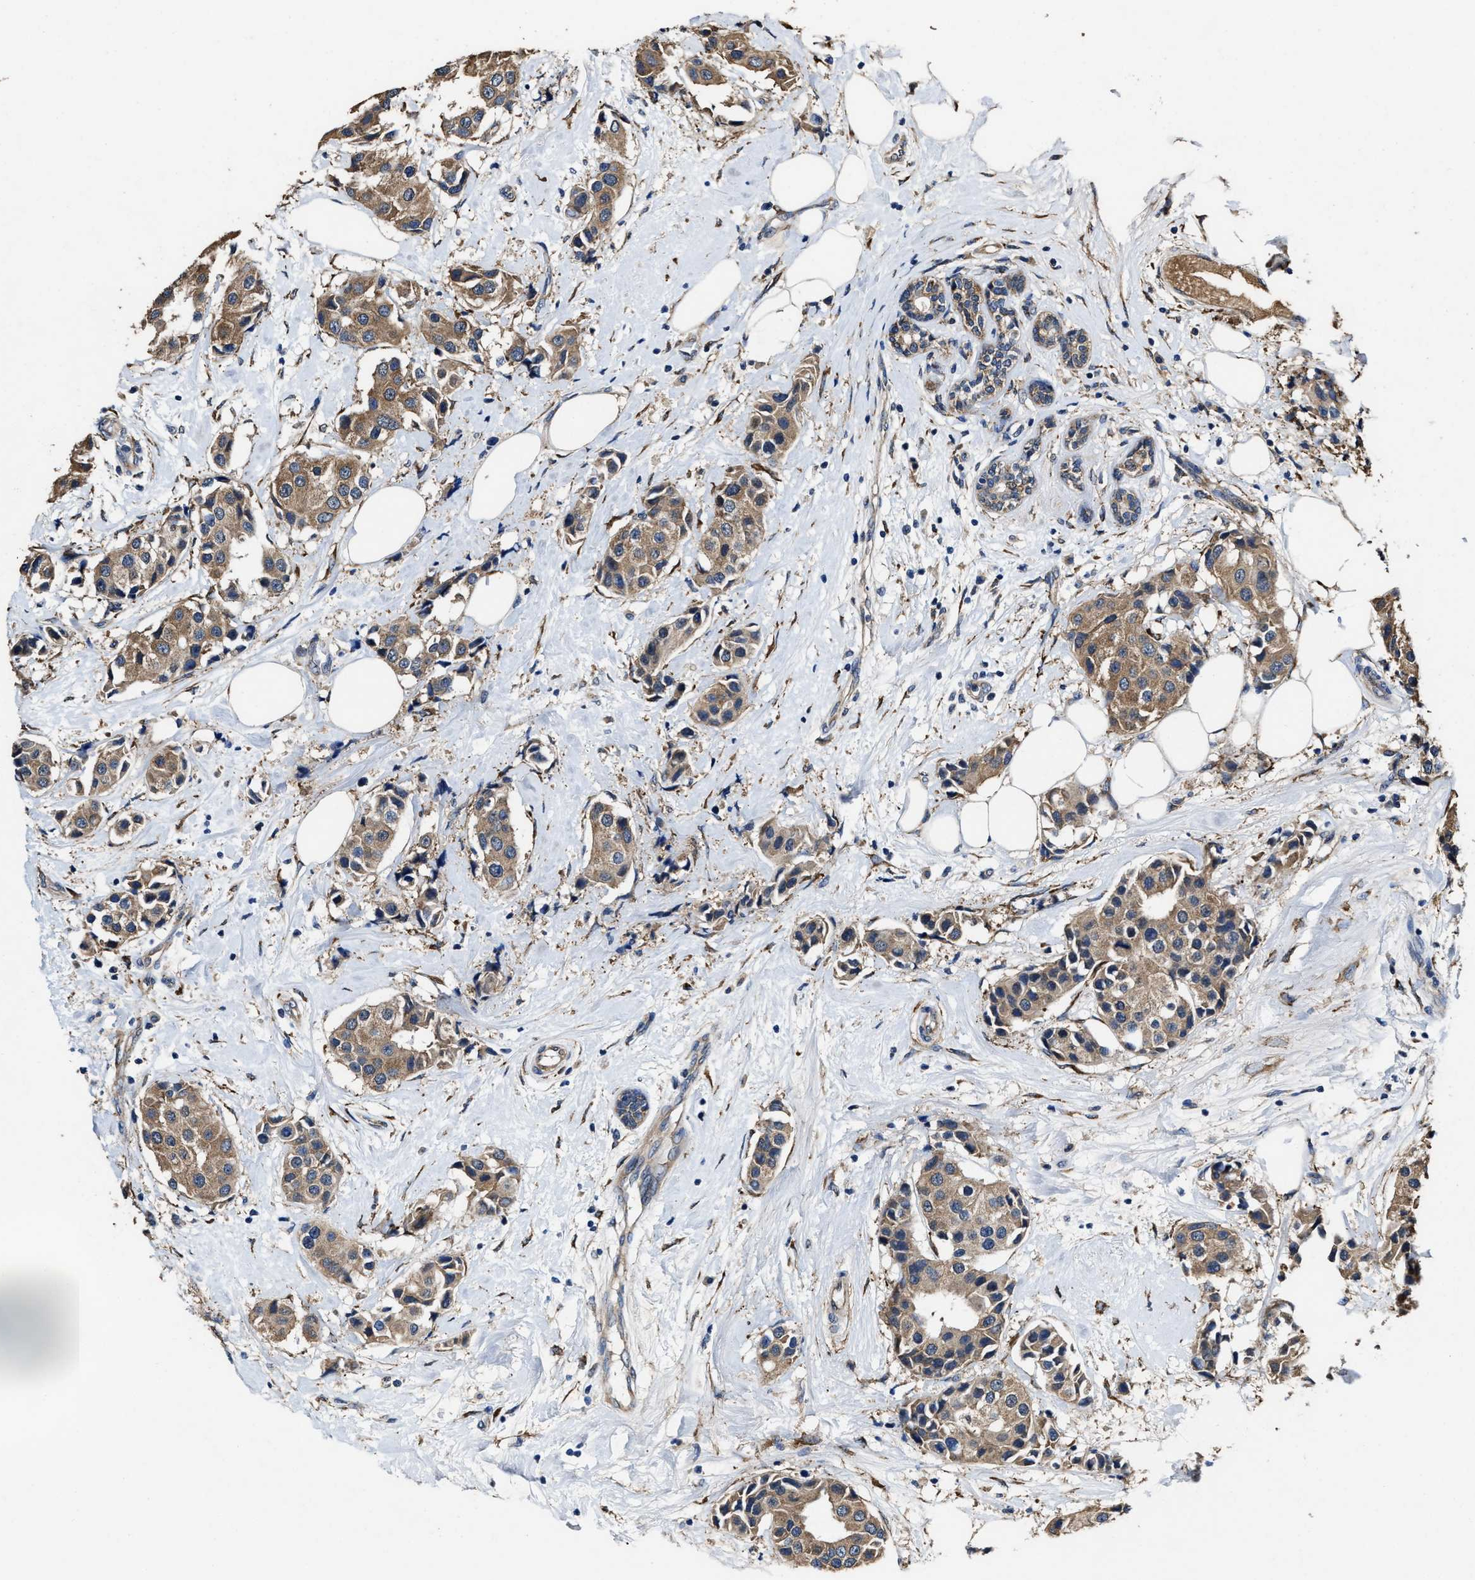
{"staining": {"intensity": "moderate", "quantity": ">75%", "location": "cytoplasmic/membranous"}, "tissue": "breast cancer", "cell_type": "Tumor cells", "image_type": "cancer", "snomed": [{"axis": "morphology", "description": "Normal tissue, NOS"}, {"axis": "morphology", "description": "Duct carcinoma"}, {"axis": "topography", "description": "Breast"}], "caption": "High-magnification brightfield microscopy of invasive ductal carcinoma (breast) stained with DAB (brown) and counterstained with hematoxylin (blue). tumor cells exhibit moderate cytoplasmic/membranous expression is seen in approximately>75% of cells. (DAB IHC with brightfield microscopy, high magnification).", "gene": "IDNK", "patient": {"sex": "female", "age": 39}}